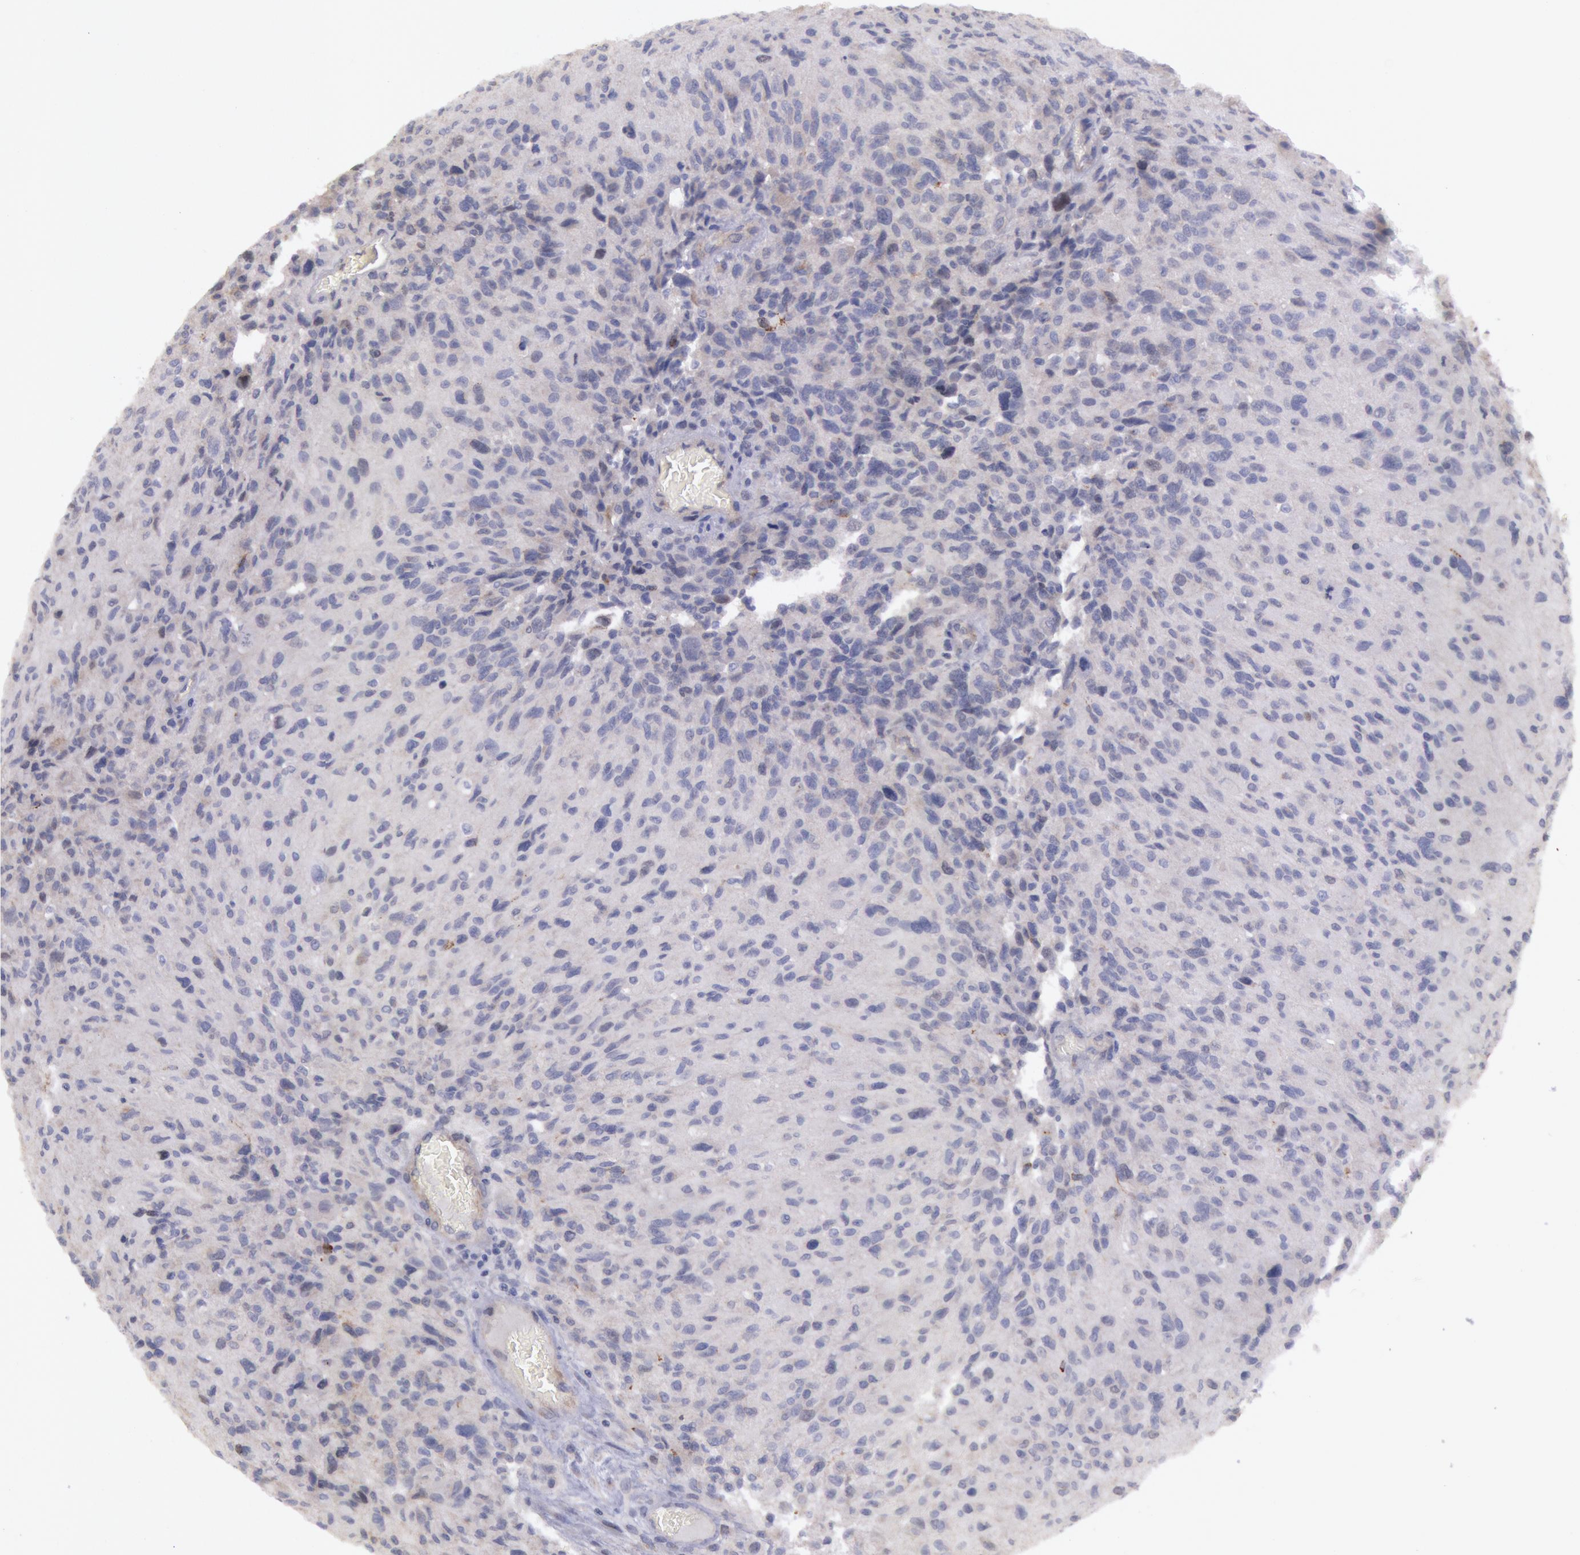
{"staining": {"intensity": "negative", "quantity": "none", "location": "none"}, "tissue": "glioma", "cell_type": "Tumor cells", "image_type": "cancer", "snomed": [{"axis": "morphology", "description": "Glioma, malignant, High grade"}, {"axis": "topography", "description": "Brain"}], "caption": "Immunohistochemical staining of glioma demonstrates no significant staining in tumor cells. (DAB immunohistochemistry (IHC), high magnification).", "gene": "AMOTL1", "patient": {"sex": "male", "age": 69}}